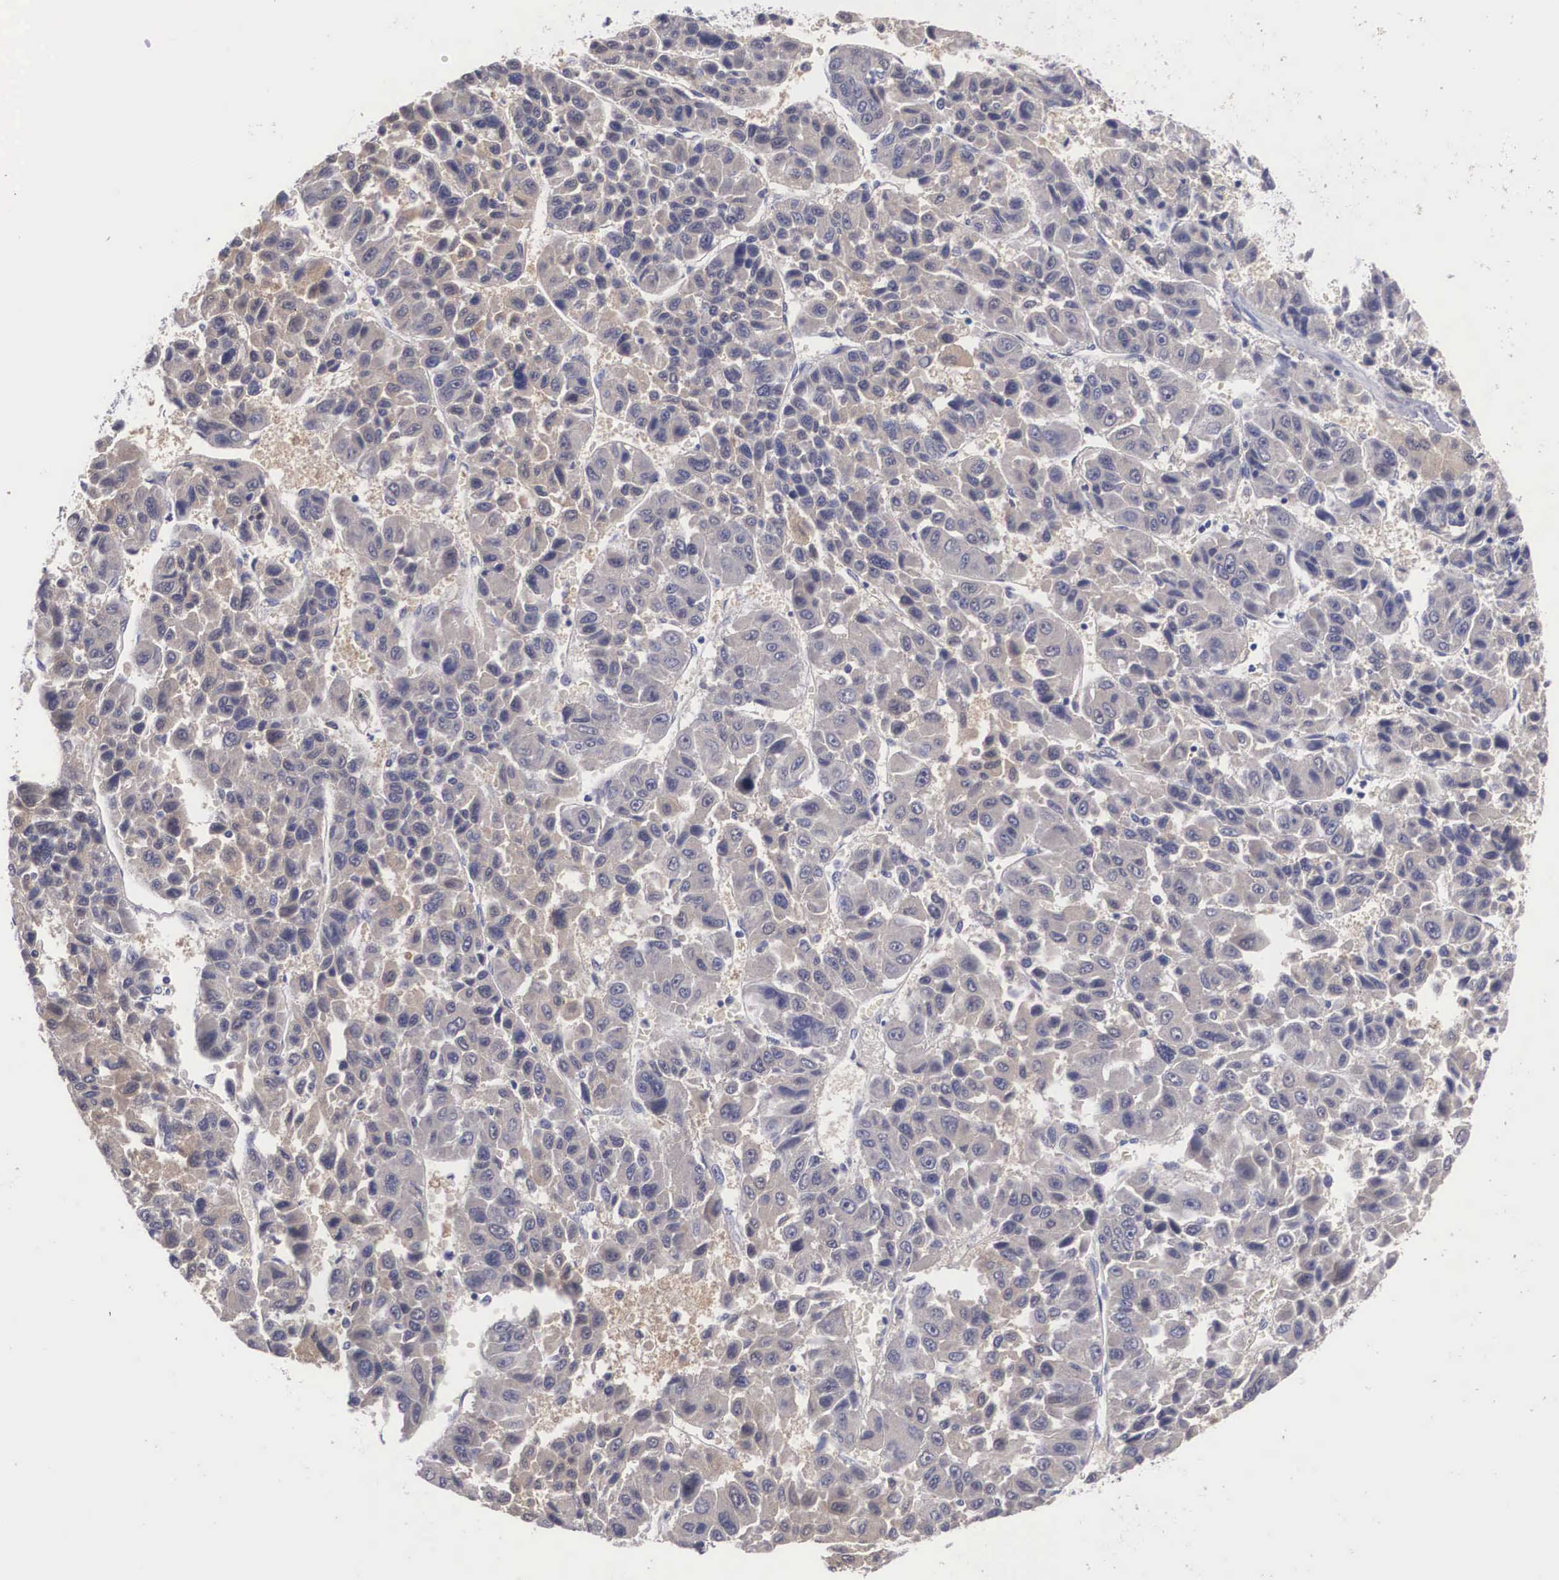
{"staining": {"intensity": "weak", "quantity": ">75%", "location": "cytoplasmic/membranous"}, "tissue": "liver cancer", "cell_type": "Tumor cells", "image_type": "cancer", "snomed": [{"axis": "morphology", "description": "Carcinoma, Hepatocellular, NOS"}, {"axis": "topography", "description": "Liver"}], "caption": "Protein expression analysis of human liver cancer reveals weak cytoplasmic/membranous expression in approximately >75% of tumor cells.", "gene": "ABHD4", "patient": {"sex": "male", "age": 64}}